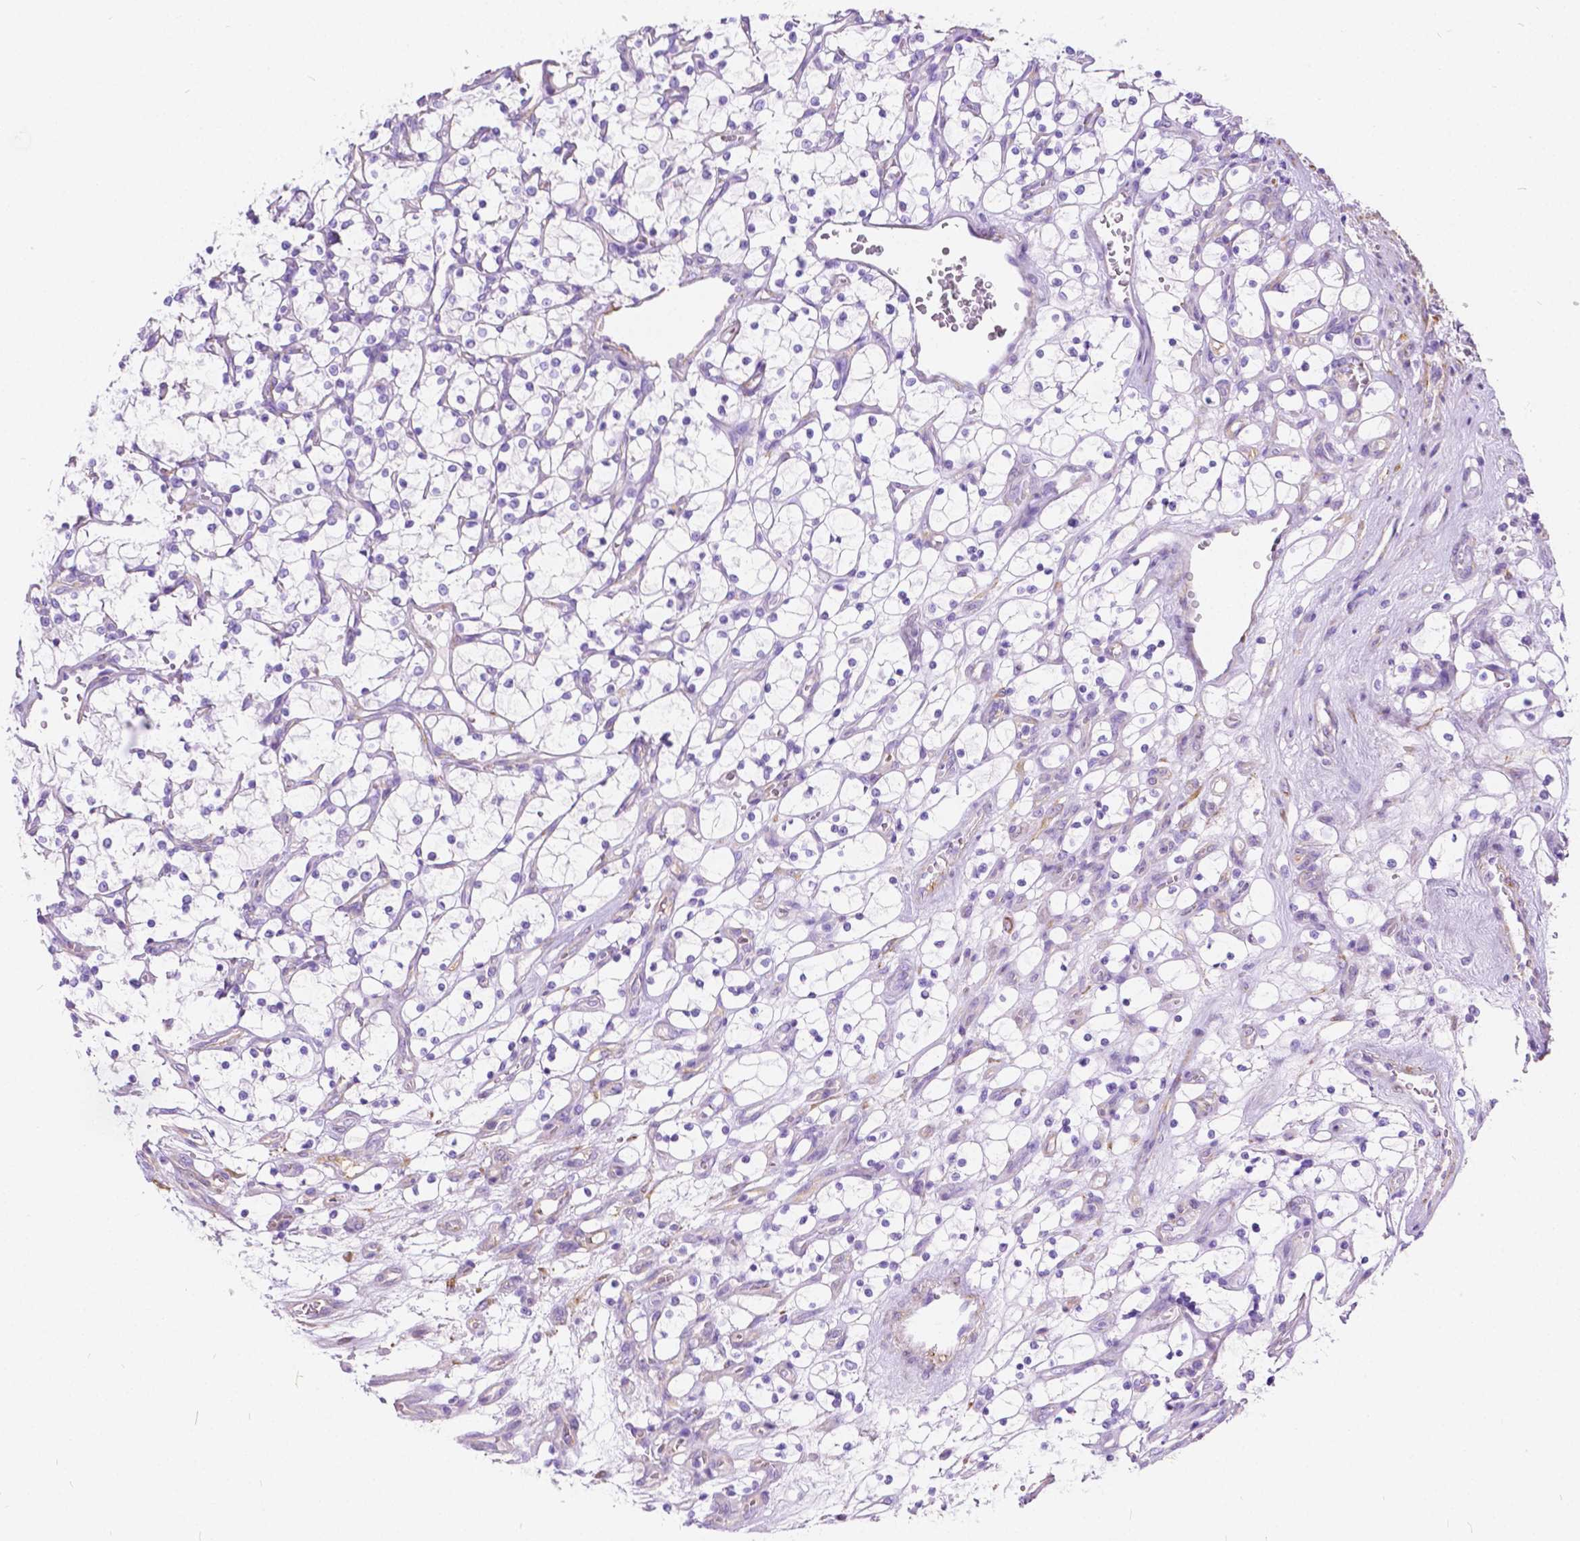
{"staining": {"intensity": "negative", "quantity": "none", "location": "none"}, "tissue": "renal cancer", "cell_type": "Tumor cells", "image_type": "cancer", "snomed": [{"axis": "morphology", "description": "Adenocarcinoma, NOS"}, {"axis": "topography", "description": "Kidney"}], "caption": "Immunohistochemistry (IHC) of human renal cancer (adenocarcinoma) displays no staining in tumor cells.", "gene": "CHRM1", "patient": {"sex": "female", "age": 69}}